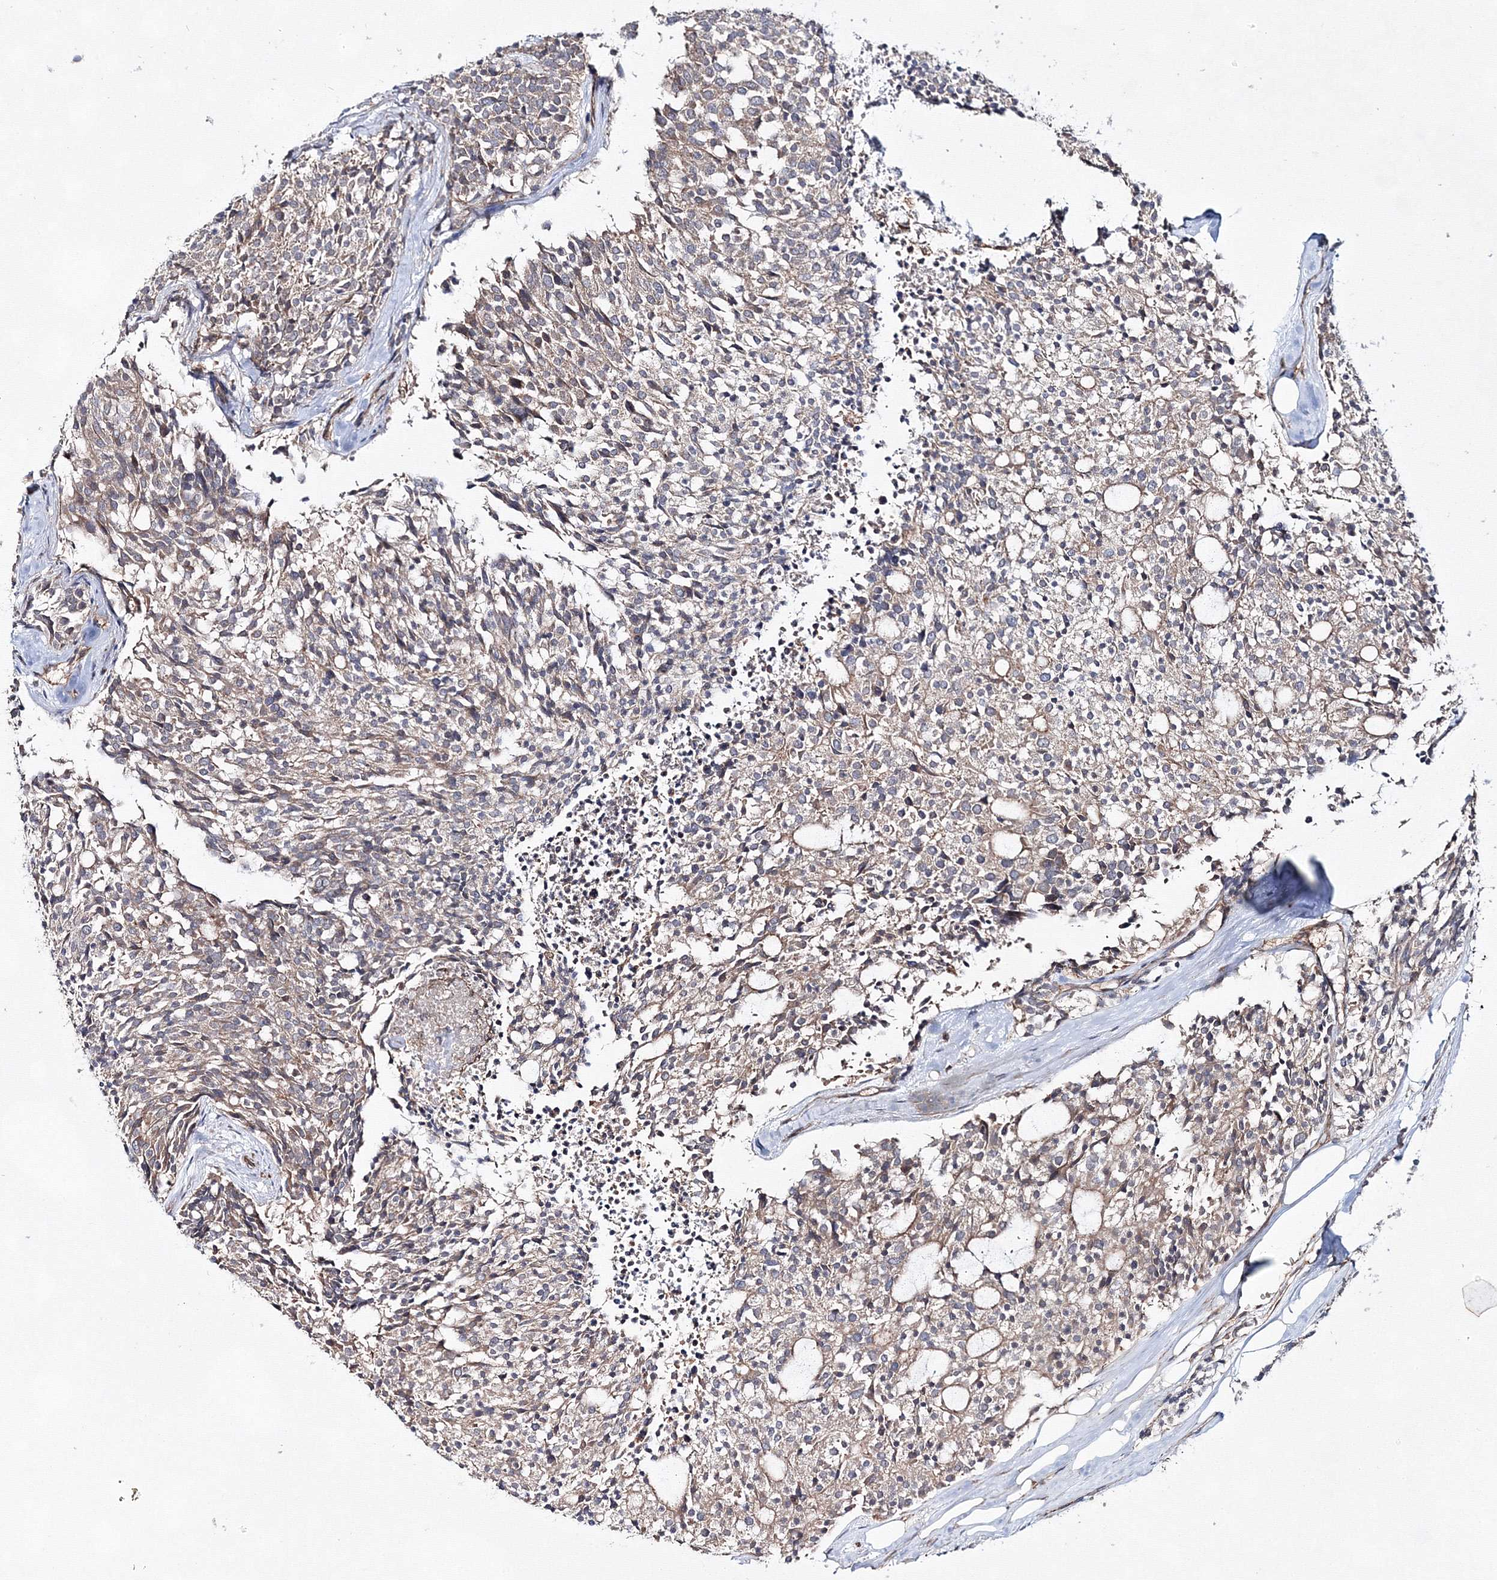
{"staining": {"intensity": "weak", "quantity": "<25%", "location": "cytoplasmic/membranous"}, "tissue": "carcinoid", "cell_type": "Tumor cells", "image_type": "cancer", "snomed": [{"axis": "morphology", "description": "Carcinoid, malignant, NOS"}, {"axis": "topography", "description": "Pancreas"}], "caption": "This histopathology image is of carcinoid stained with IHC to label a protein in brown with the nuclei are counter-stained blue. There is no expression in tumor cells. (Immunohistochemistry (ihc), brightfield microscopy, high magnification).", "gene": "EXOC6", "patient": {"sex": "female", "age": 54}}